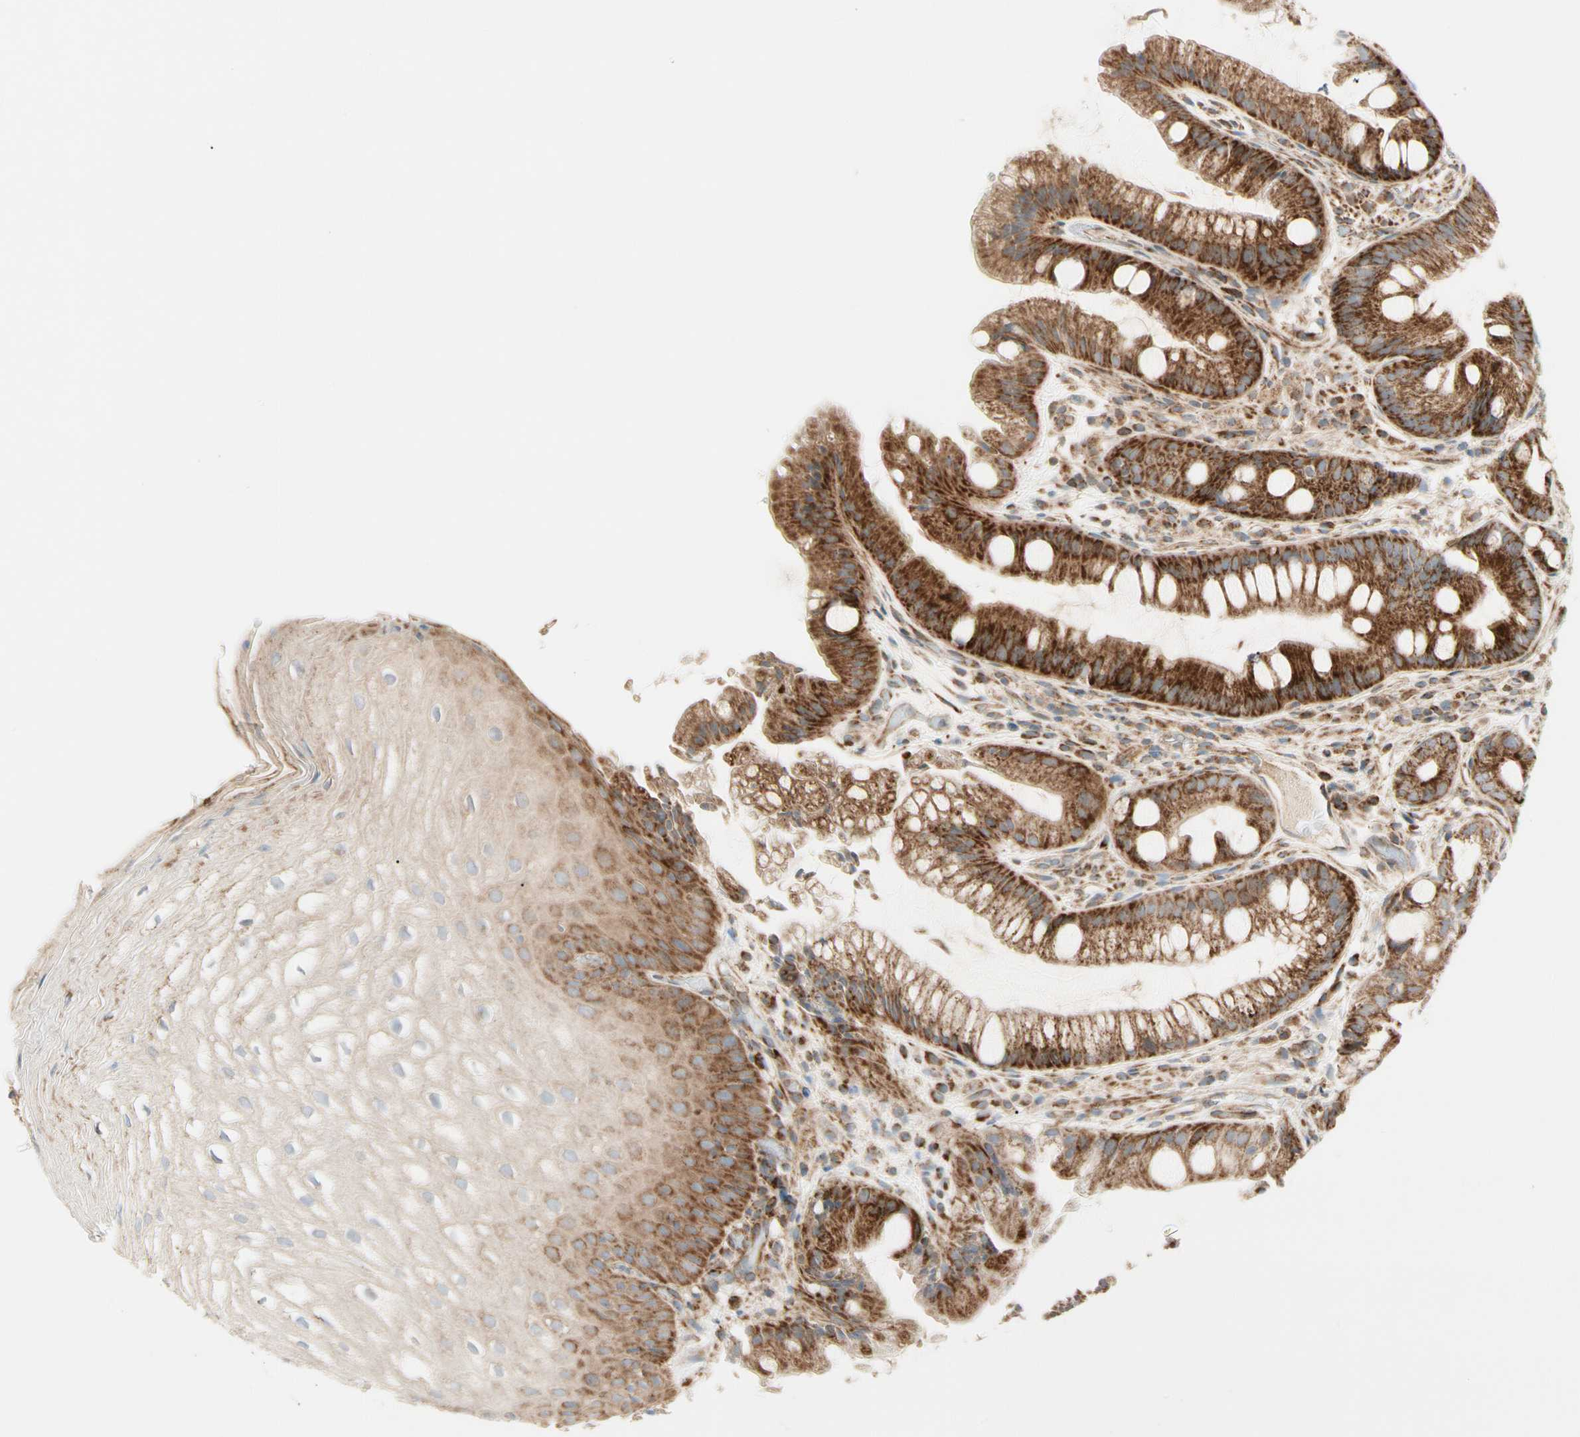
{"staining": {"intensity": "strong", "quantity": ">75%", "location": "cytoplasmic/membranous"}, "tissue": "stomach", "cell_type": "Glandular cells", "image_type": "normal", "snomed": [{"axis": "morphology", "description": "Normal tissue, NOS"}, {"axis": "topography", "description": "Stomach, upper"}], "caption": "A histopathology image showing strong cytoplasmic/membranous expression in about >75% of glandular cells in benign stomach, as visualized by brown immunohistochemical staining.", "gene": "TBC1D10A", "patient": {"sex": "male", "age": 72}}